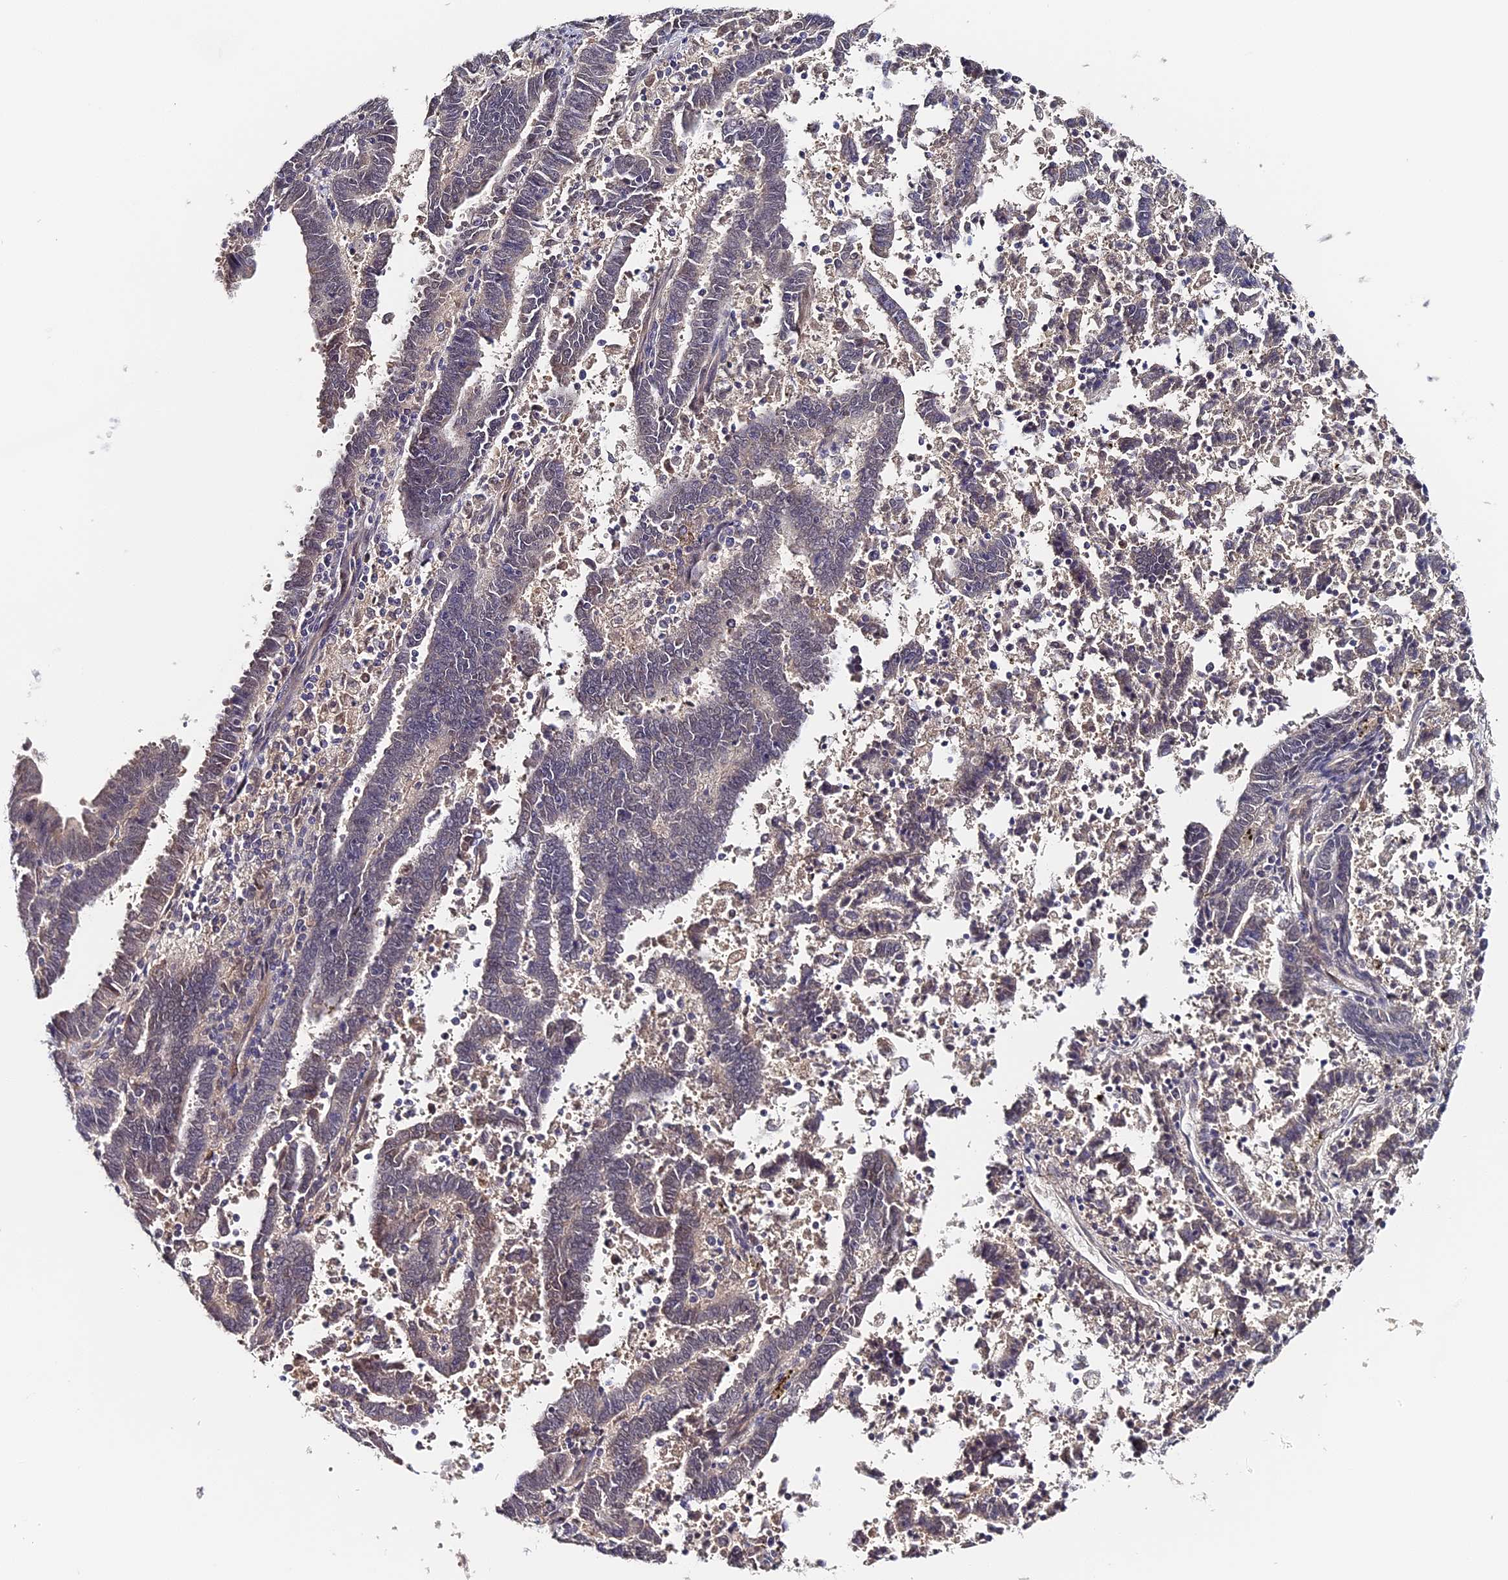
{"staining": {"intensity": "negative", "quantity": "none", "location": "none"}, "tissue": "endometrial cancer", "cell_type": "Tumor cells", "image_type": "cancer", "snomed": [{"axis": "morphology", "description": "Adenocarcinoma, NOS"}, {"axis": "topography", "description": "Uterus"}], "caption": "High power microscopy histopathology image of an immunohistochemistry image of endometrial adenocarcinoma, revealing no significant staining in tumor cells.", "gene": "IMPACT", "patient": {"sex": "female", "age": 83}}